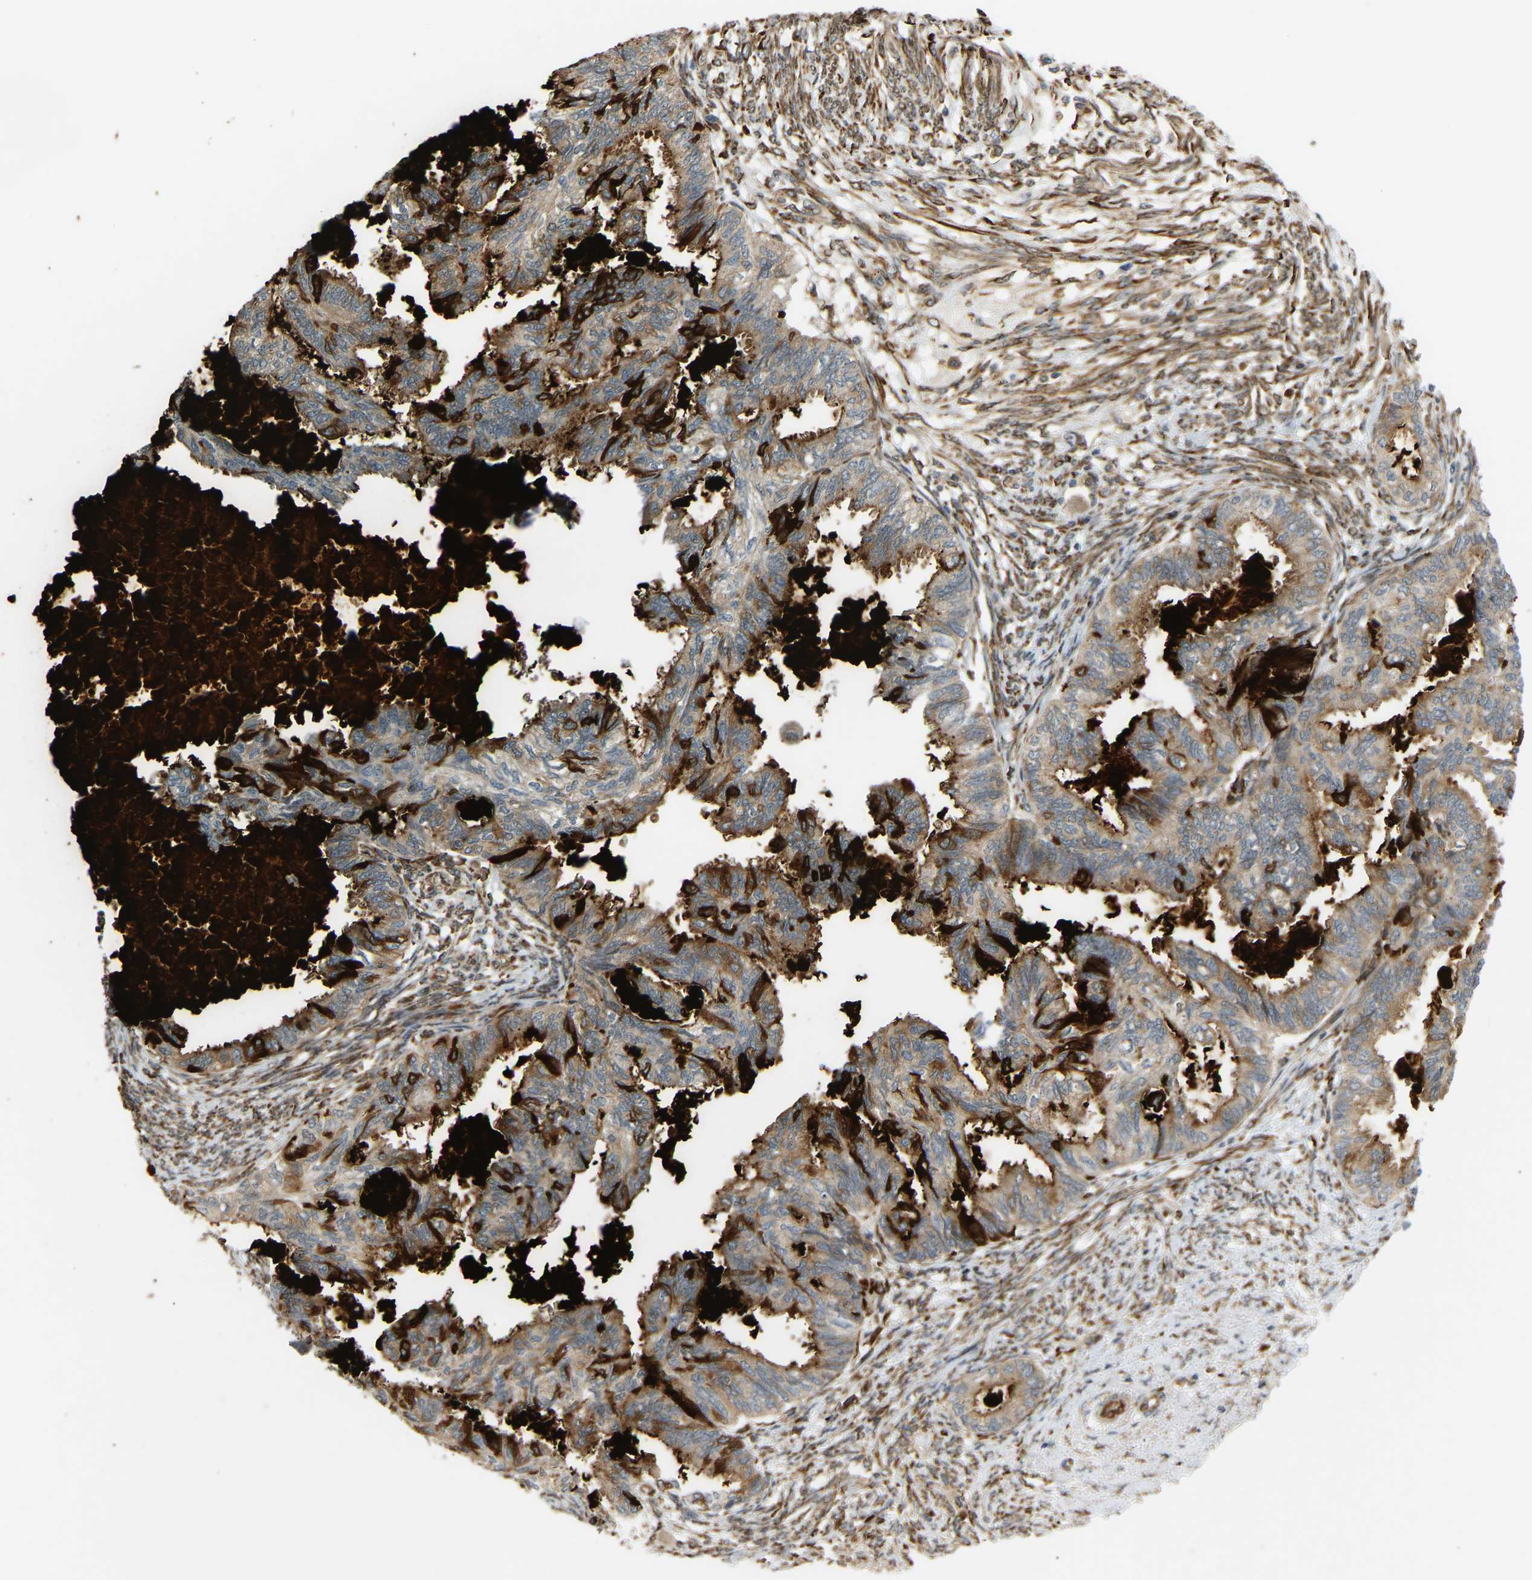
{"staining": {"intensity": "weak", "quantity": ">75%", "location": "cytoplasmic/membranous"}, "tissue": "cervical cancer", "cell_type": "Tumor cells", "image_type": "cancer", "snomed": [{"axis": "morphology", "description": "Normal tissue, NOS"}, {"axis": "morphology", "description": "Adenocarcinoma, NOS"}, {"axis": "topography", "description": "Cervix"}, {"axis": "topography", "description": "Endometrium"}], "caption": "DAB immunohistochemical staining of human cervical cancer displays weak cytoplasmic/membranous protein staining in about >75% of tumor cells. The staining was performed using DAB (3,3'-diaminobenzidine) to visualize the protein expression in brown, while the nuclei were stained in blue with hematoxylin (Magnification: 20x).", "gene": "PLCG2", "patient": {"sex": "female", "age": 86}}